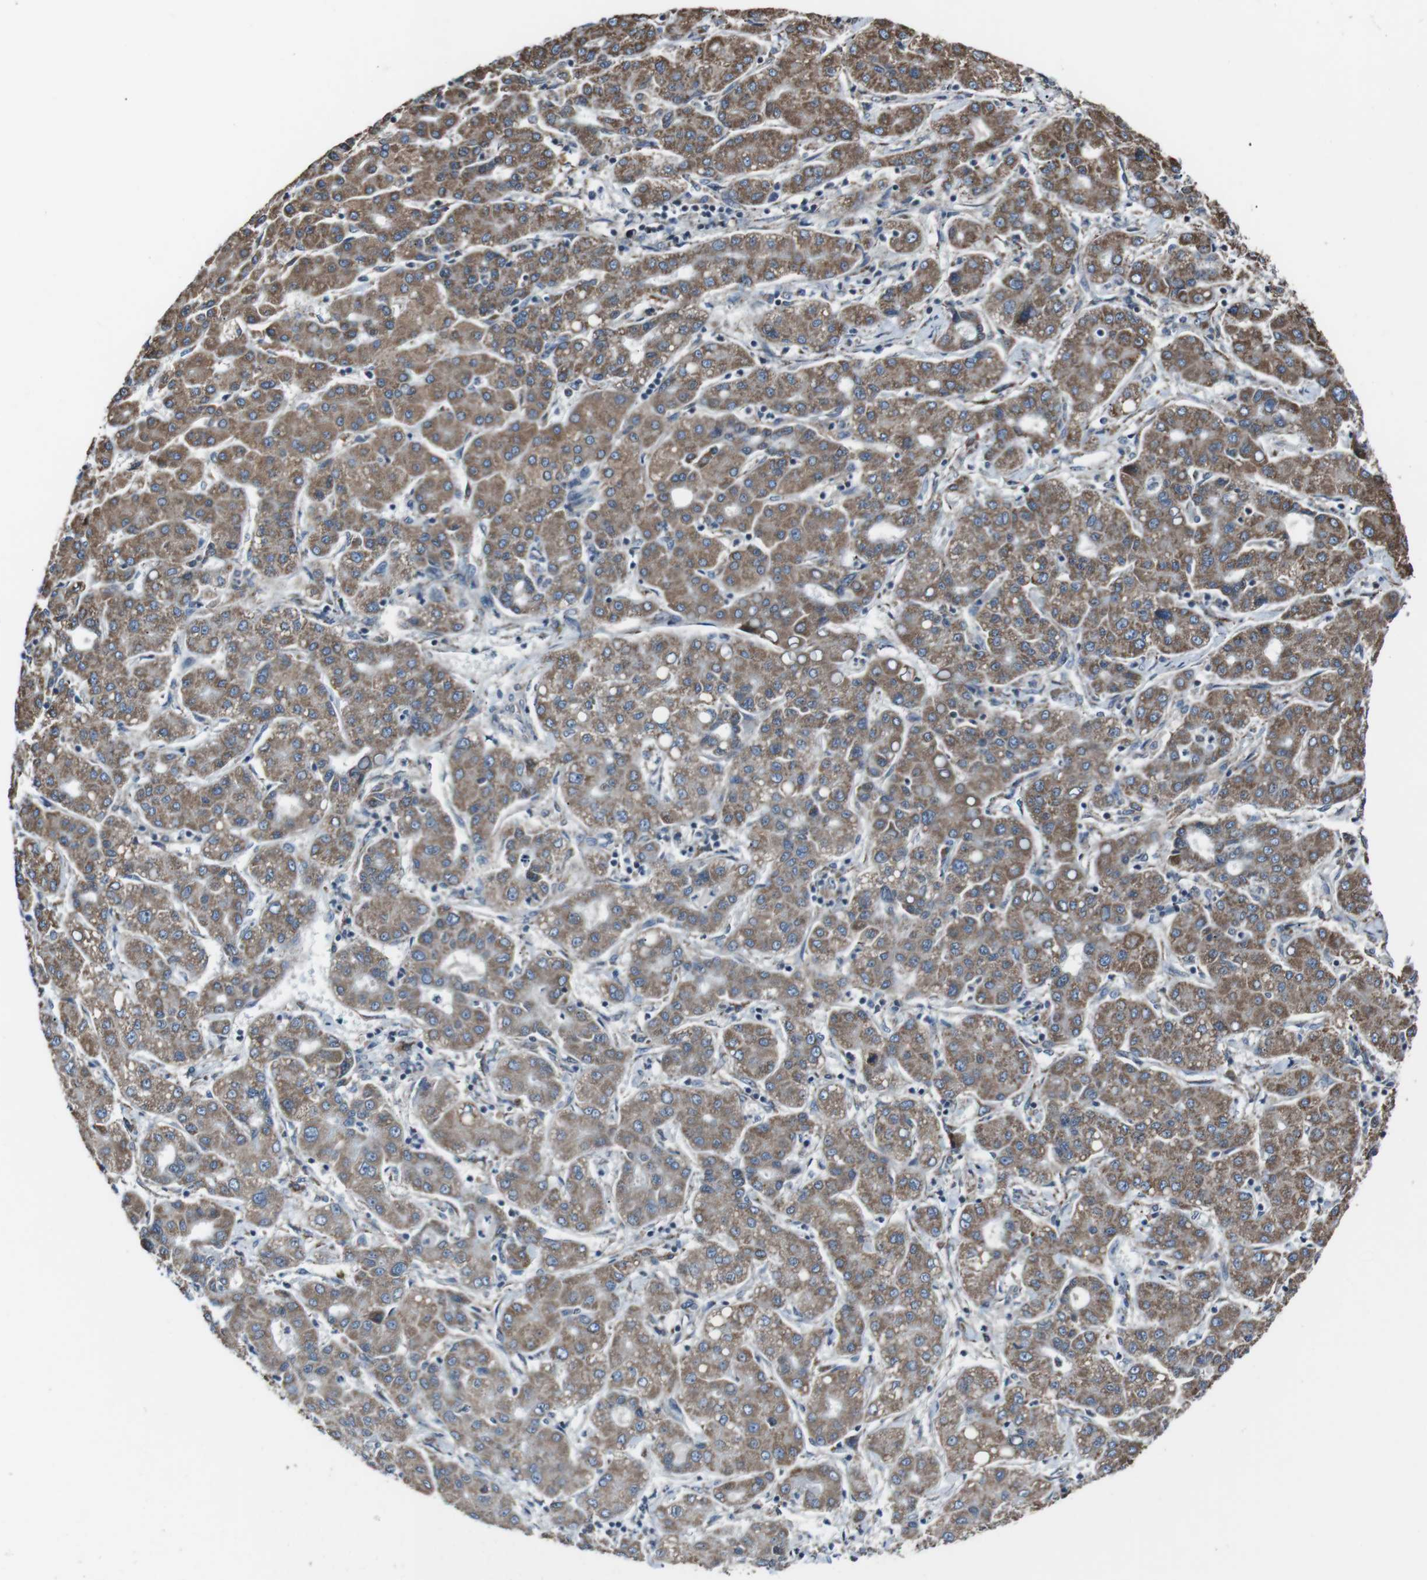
{"staining": {"intensity": "moderate", "quantity": ">75%", "location": "cytoplasmic/membranous"}, "tissue": "liver cancer", "cell_type": "Tumor cells", "image_type": "cancer", "snomed": [{"axis": "morphology", "description": "Carcinoma, Hepatocellular, NOS"}, {"axis": "topography", "description": "Liver"}], "caption": "Liver cancer was stained to show a protein in brown. There is medium levels of moderate cytoplasmic/membranous staining in about >75% of tumor cells. The protein of interest is stained brown, and the nuclei are stained in blue (DAB (3,3'-diaminobenzidine) IHC with brightfield microscopy, high magnification).", "gene": "CISD2", "patient": {"sex": "male", "age": 65}}